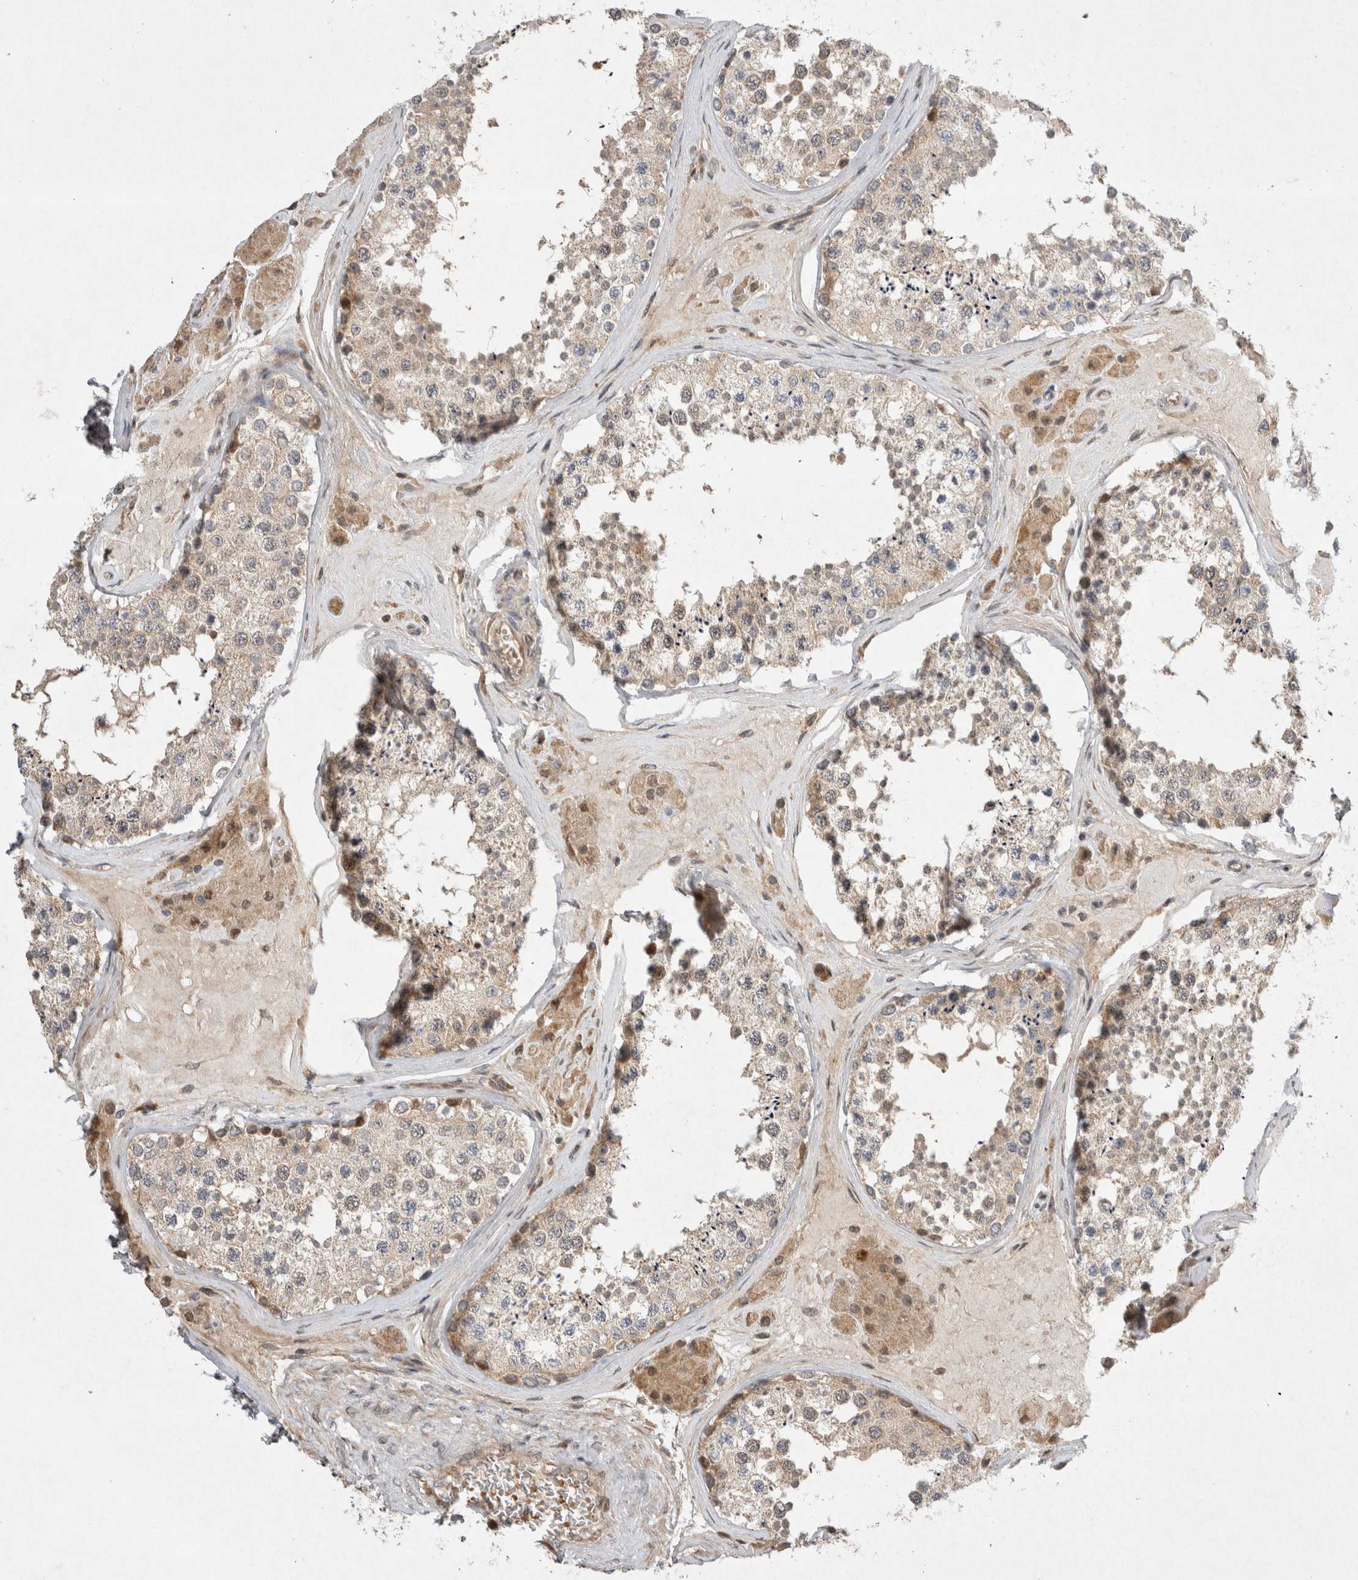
{"staining": {"intensity": "weak", "quantity": ">75%", "location": "cytoplasmic/membranous"}, "tissue": "testis", "cell_type": "Cells in seminiferous ducts", "image_type": "normal", "snomed": [{"axis": "morphology", "description": "Normal tissue, NOS"}, {"axis": "topography", "description": "Testis"}], "caption": "Benign testis was stained to show a protein in brown. There is low levels of weak cytoplasmic/membranous positivity in approximately >75% of cells in seminiferous ducts. (brown staining indicates protein expression, while blue staining denotes nuclei).", "gene": "EIF2AK1", "patient": {"sex": "male", "age": 46}}